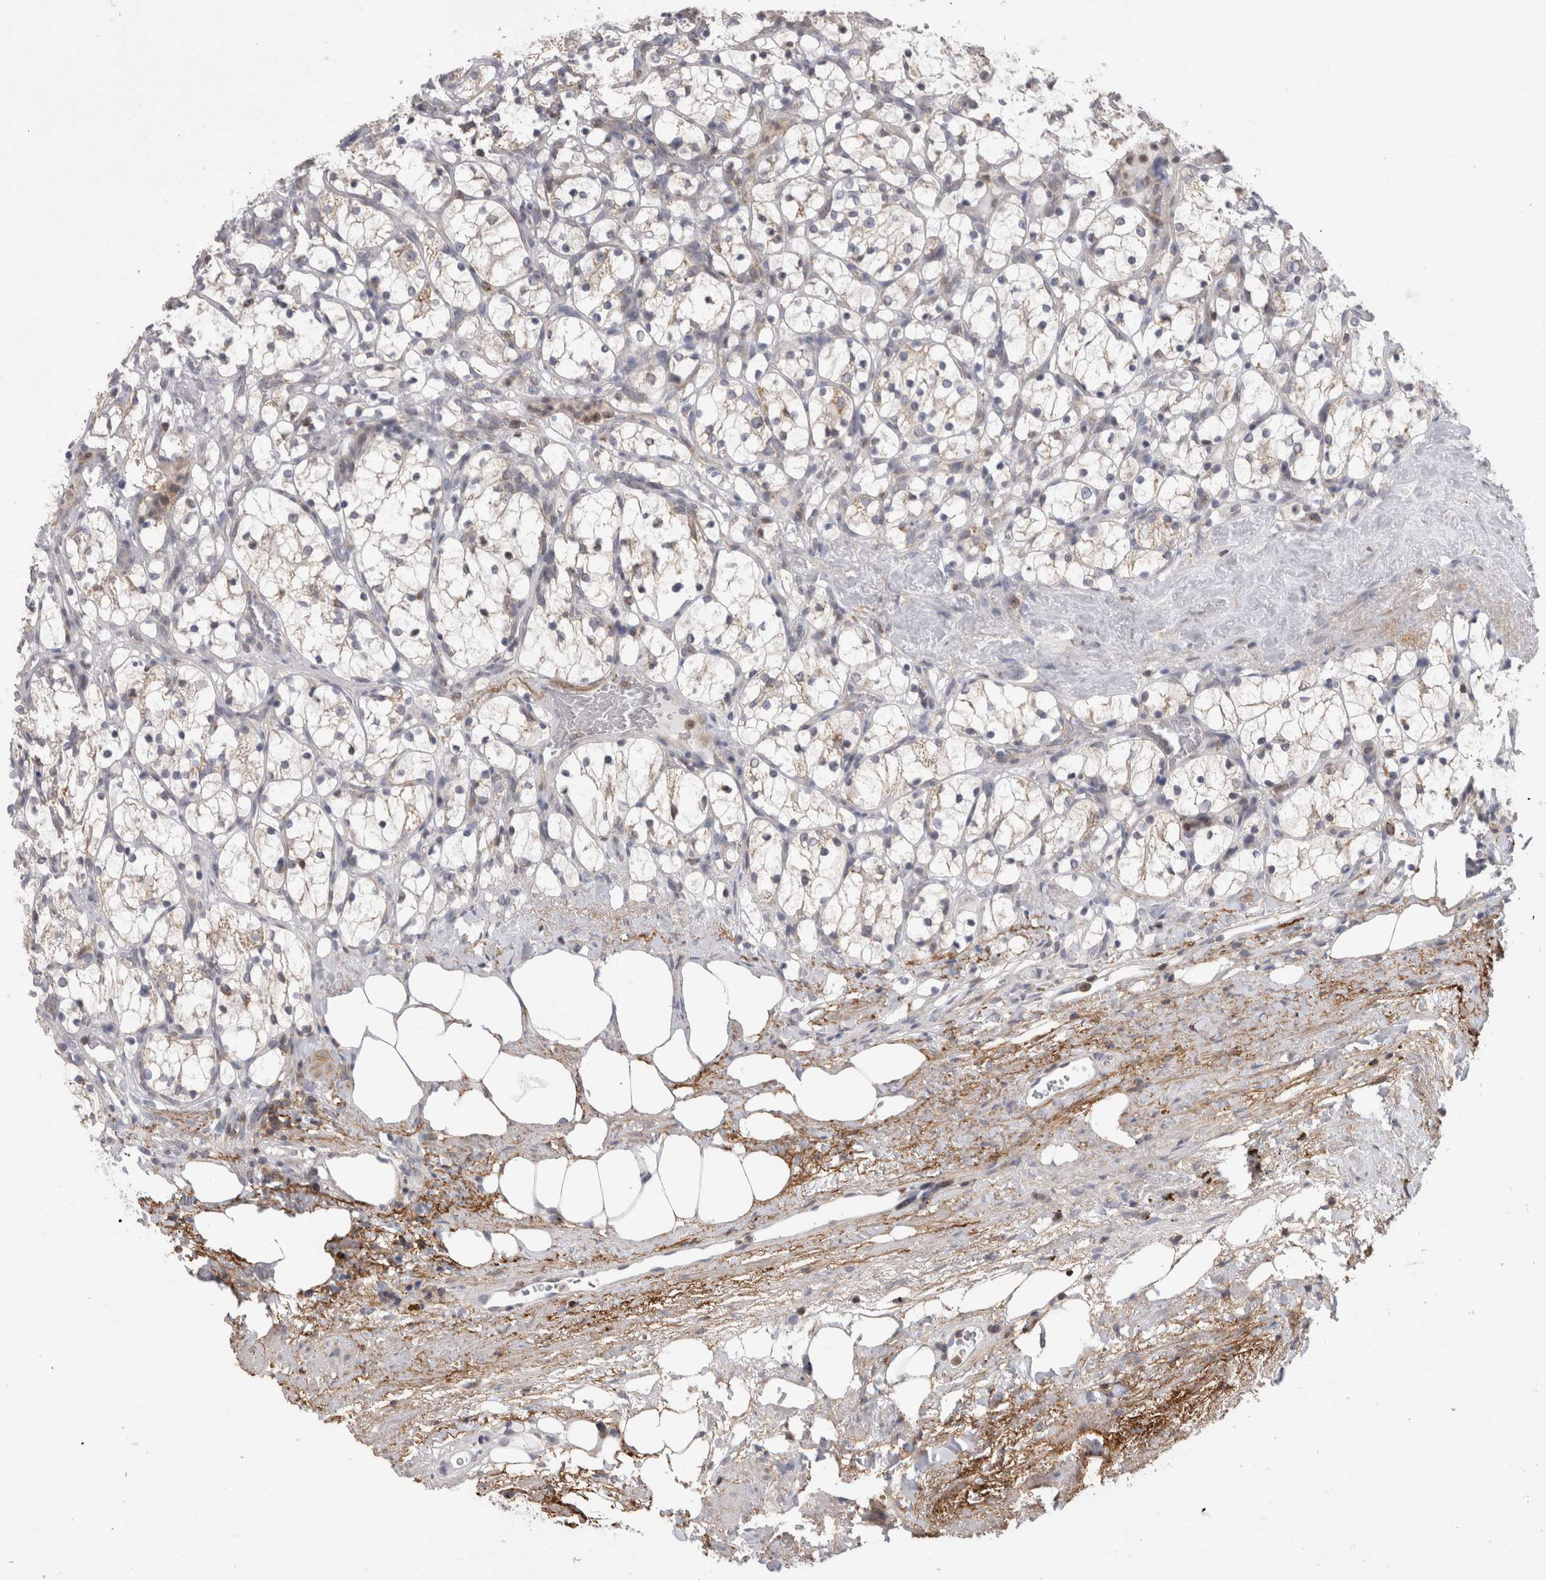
{"staining": {"intensity": "negative", "quantity": "none", "location": "none"}, "tissue": "renal cancer", "cell_type": "Tumor cells", "image_type": "cancer", "snomed": [{"axis": "morphology", "description": "Adenocarcinoma, NOS"}, {"axis": "topography", "description": "Kidney"}], "caption": "Renal cancer was stained to show a protein in brown. There is no significant staining in tumor cells.", "gene": "DARS2", "patient": {"sex": "female", "age": 69}}